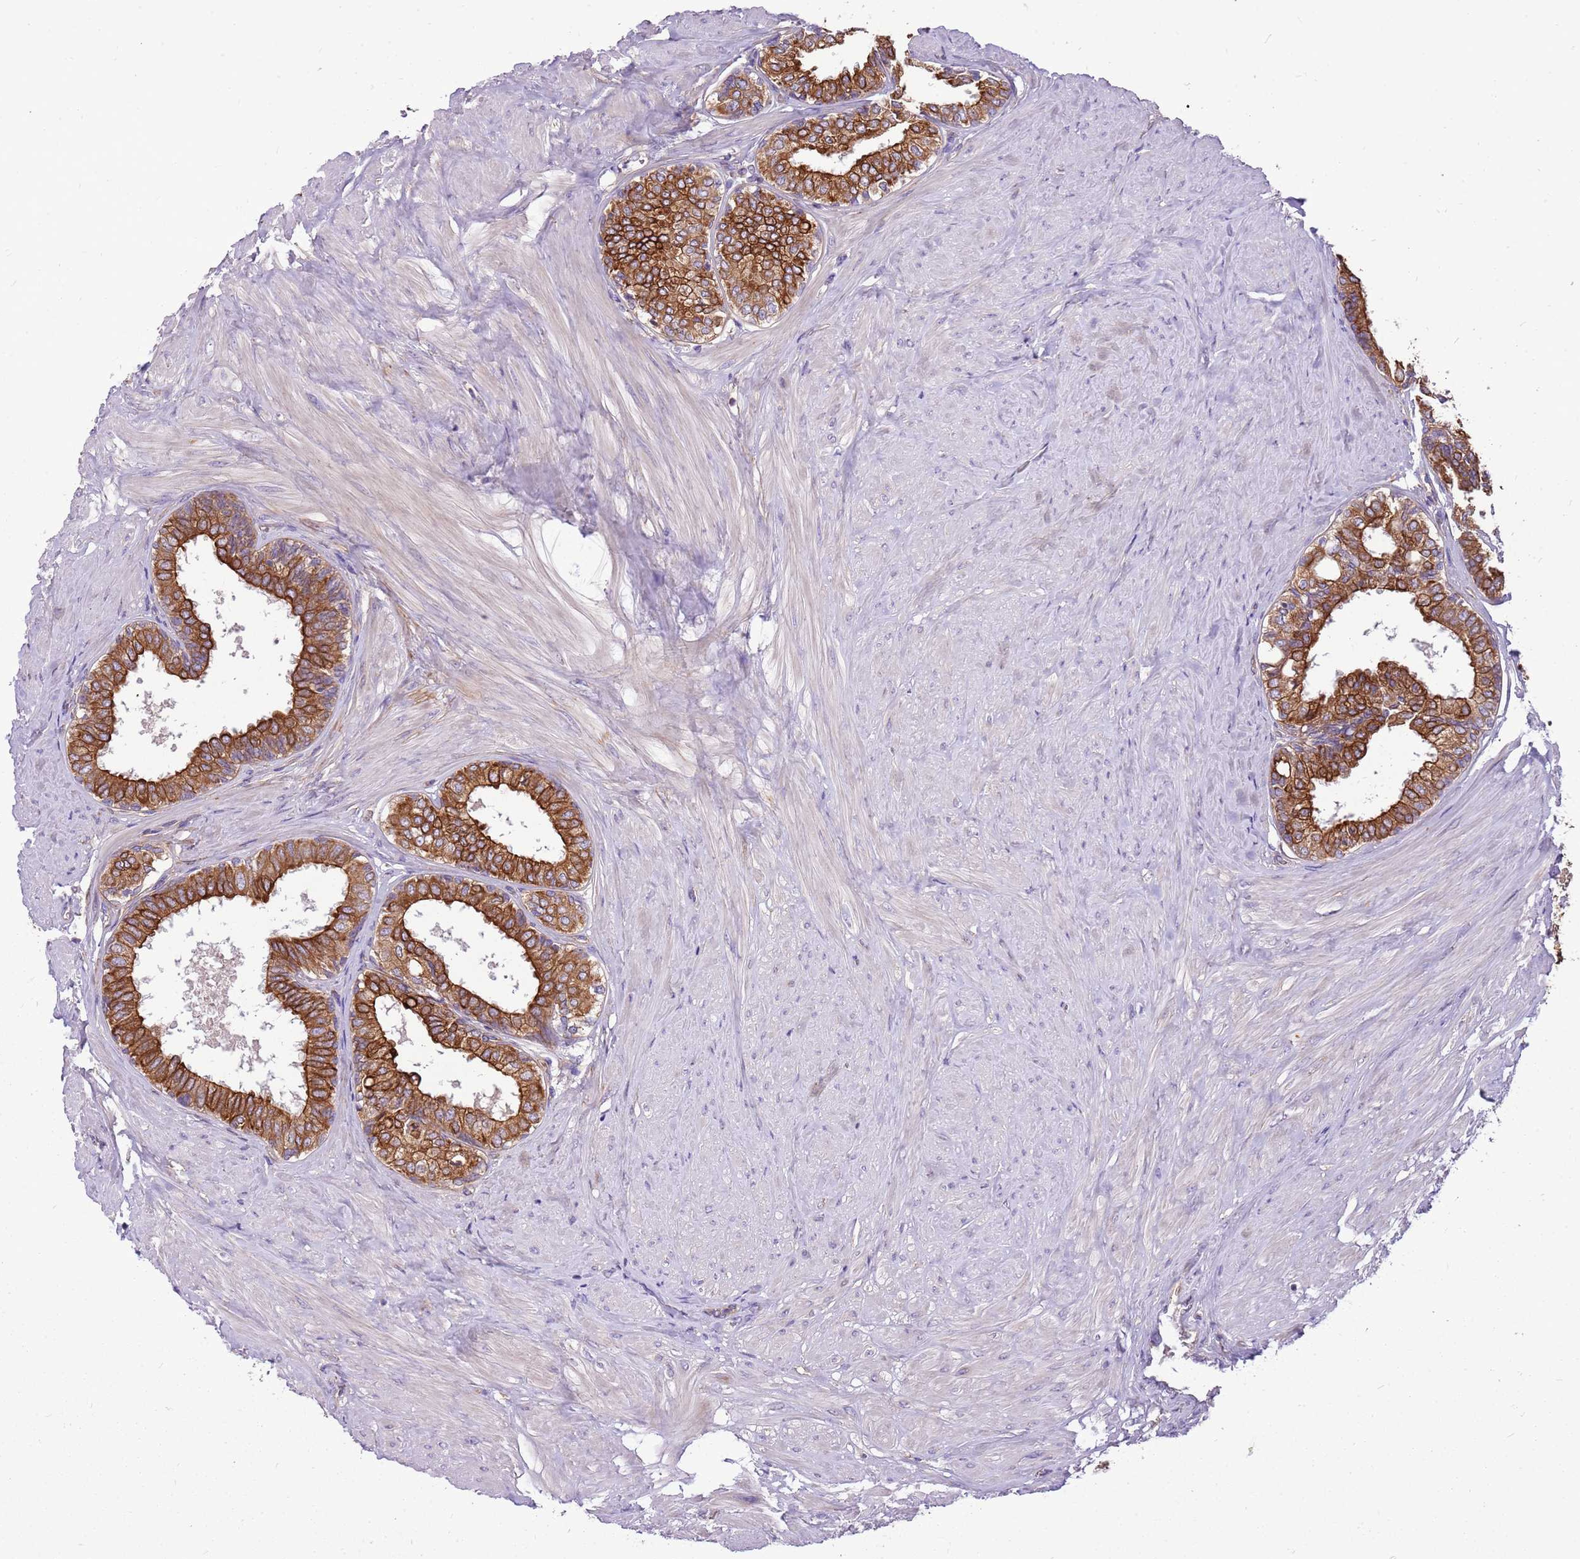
{"staining": {"intensity": "strong", "quantity": ">75%", "location": "cytoplasmic/membranous"}, "tissue": "prostate", "cell_type": "Glandular cells", "image_type": "normal", "snomed": [{"axis": "morphology", "description": "Normal tissue, NOS"}, {"axis": "topography", "description": "Prostate"}], "caption": "The image shows immunohistochemical staining of unremarkable prostate. There is strong cytoplasmic/membranous expression is appreciated in approximately >75% of glandular cells. (brown staining indicates protein expression, while blue staining denotes nuclei).", "gene": "WASHC4", "patient": {"sex": "male", "age": 48}}